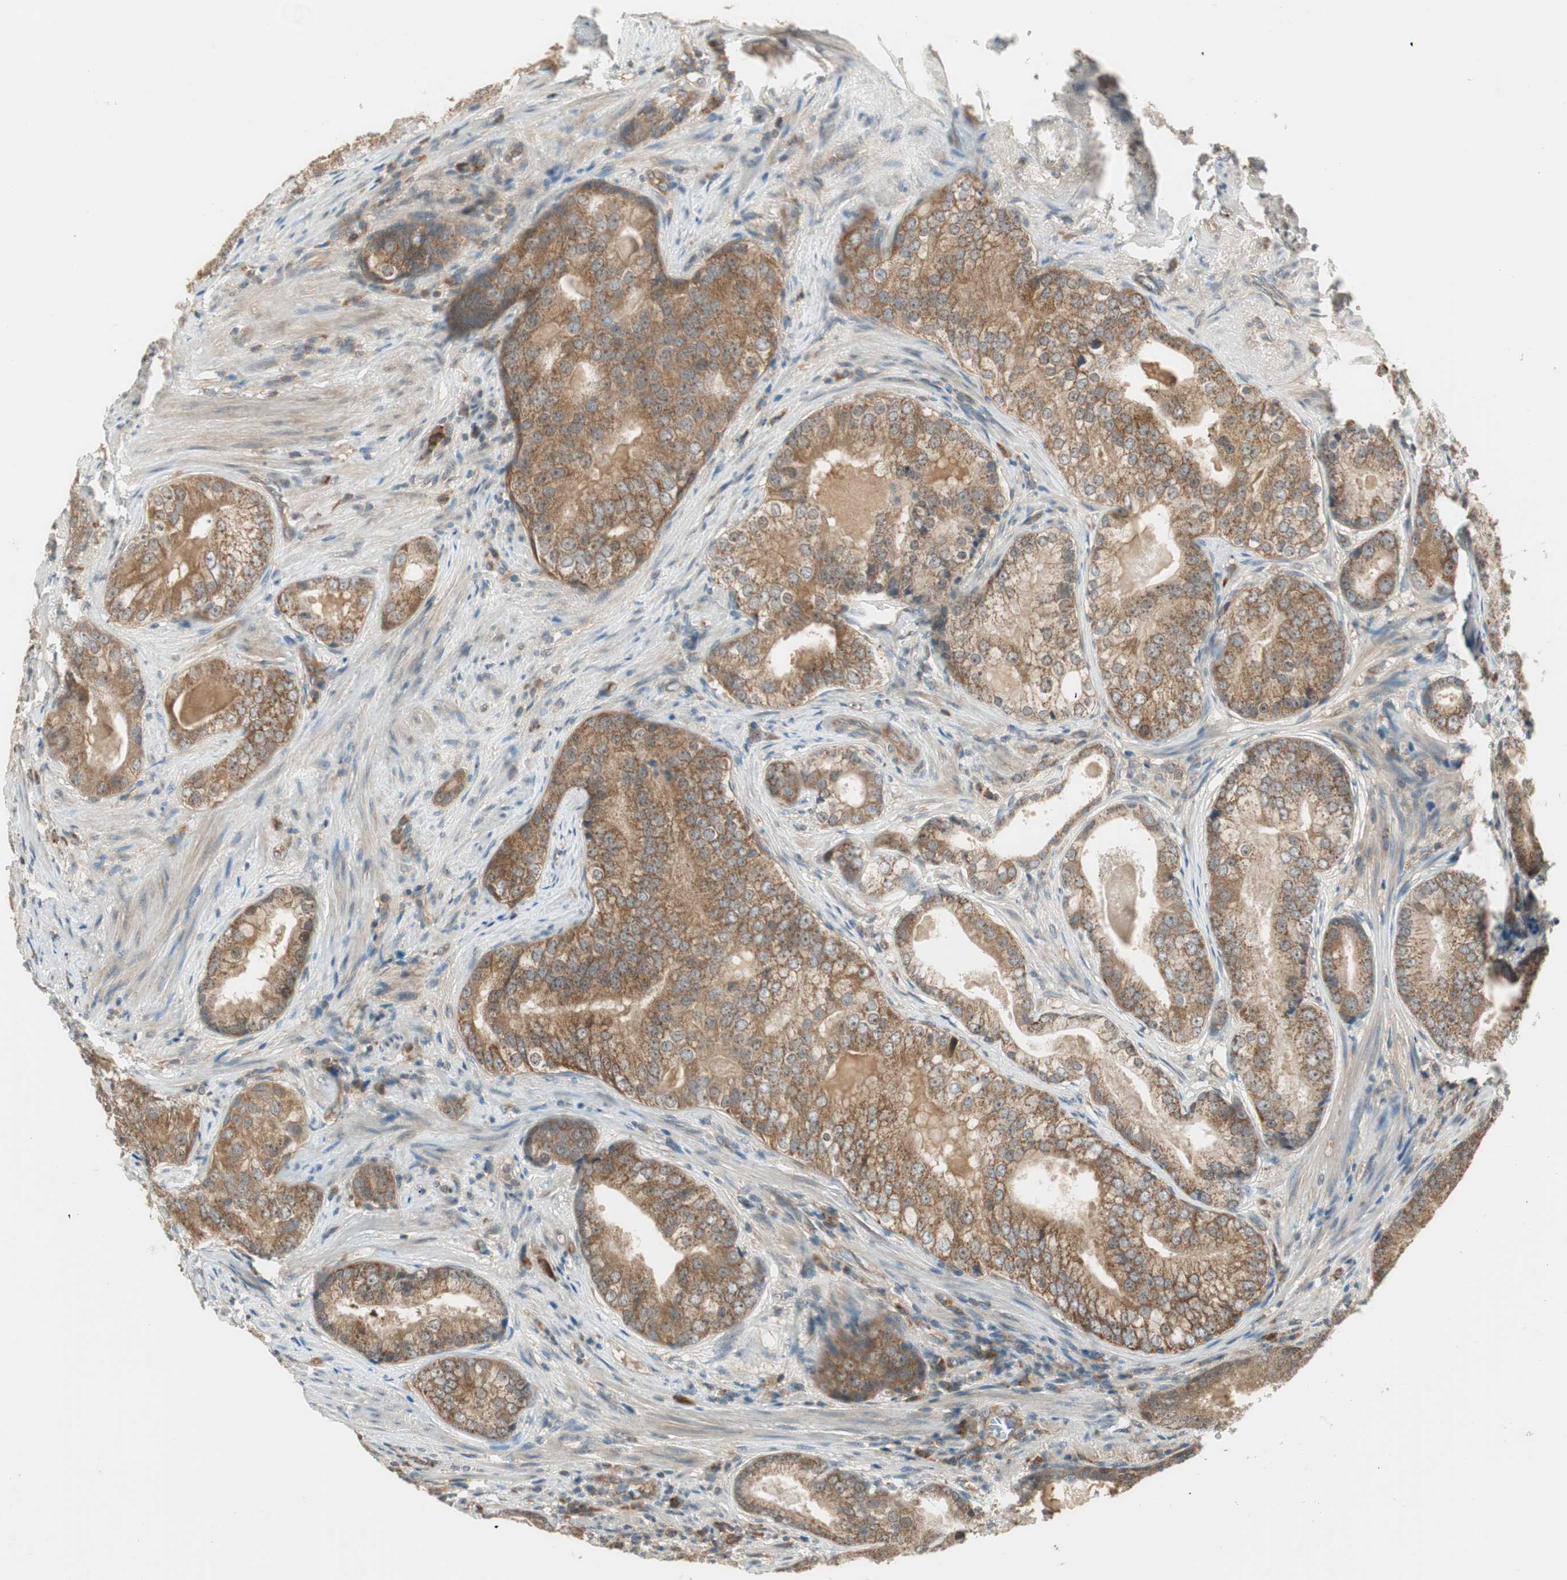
{"staining": {"intensity": "weak", "quantity": ">75%", "location": "cytoplasmic/membranous"}, "tissue": "prostate cancer", "cell_type": "Tumor cells", "image_type": "cancer", "snomed": [{"axis": "morphology", "description": "Adenocarcinoma, High grade"}, {"axis": "topography", "description": "Prostate"}], "caption": "Prostate high-grade adenocarcinoma was stained to show a protein in brown. There is low levels of weak cytoplasmic/membranous expression in about >75% of tumor cells.", "gene": "IPO5", "patient": {"sex": "male", "age": 66}}